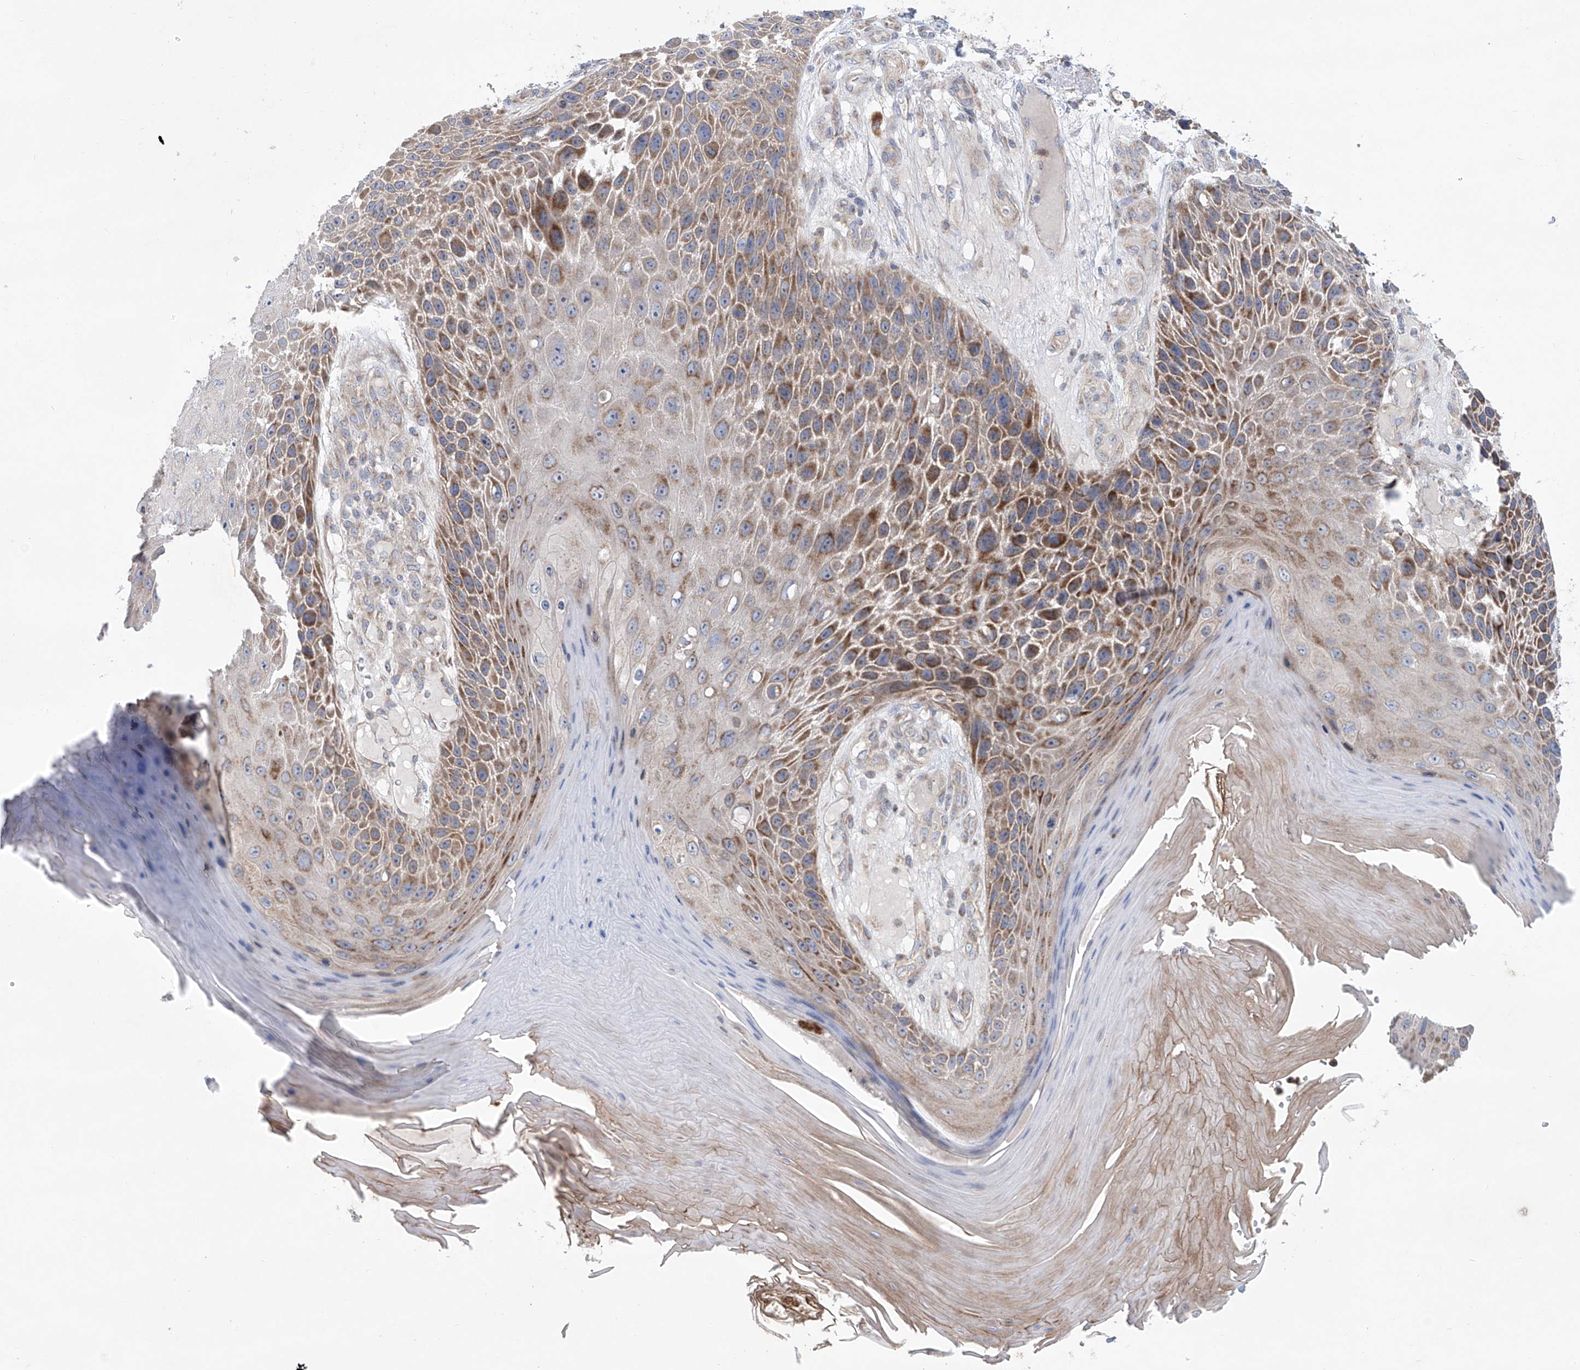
{"staining": {"intensity": "moderate", "quantity": ">75%", "location": "cytoplasmic/membranous"}, "tissue": "skin cancer", "cell_type": "Tumor cells", "image_type": "cancer", "snomed": [{"axis": "morphology", "description": "Squamous cell carcinoma, NOS"}, {"axis": "topography", "description": "Skin"}], "caption": "IHC photomicrograph of human skin cancer (squamous cell carcinoma) stained for a protein (brown), which exhibits medium levels of moderate cytoplasmic/membranous positivity in approximately >75% of tumor cells.", "gene": "KLC4", "patient": {"sex": "female", "age": 88}}